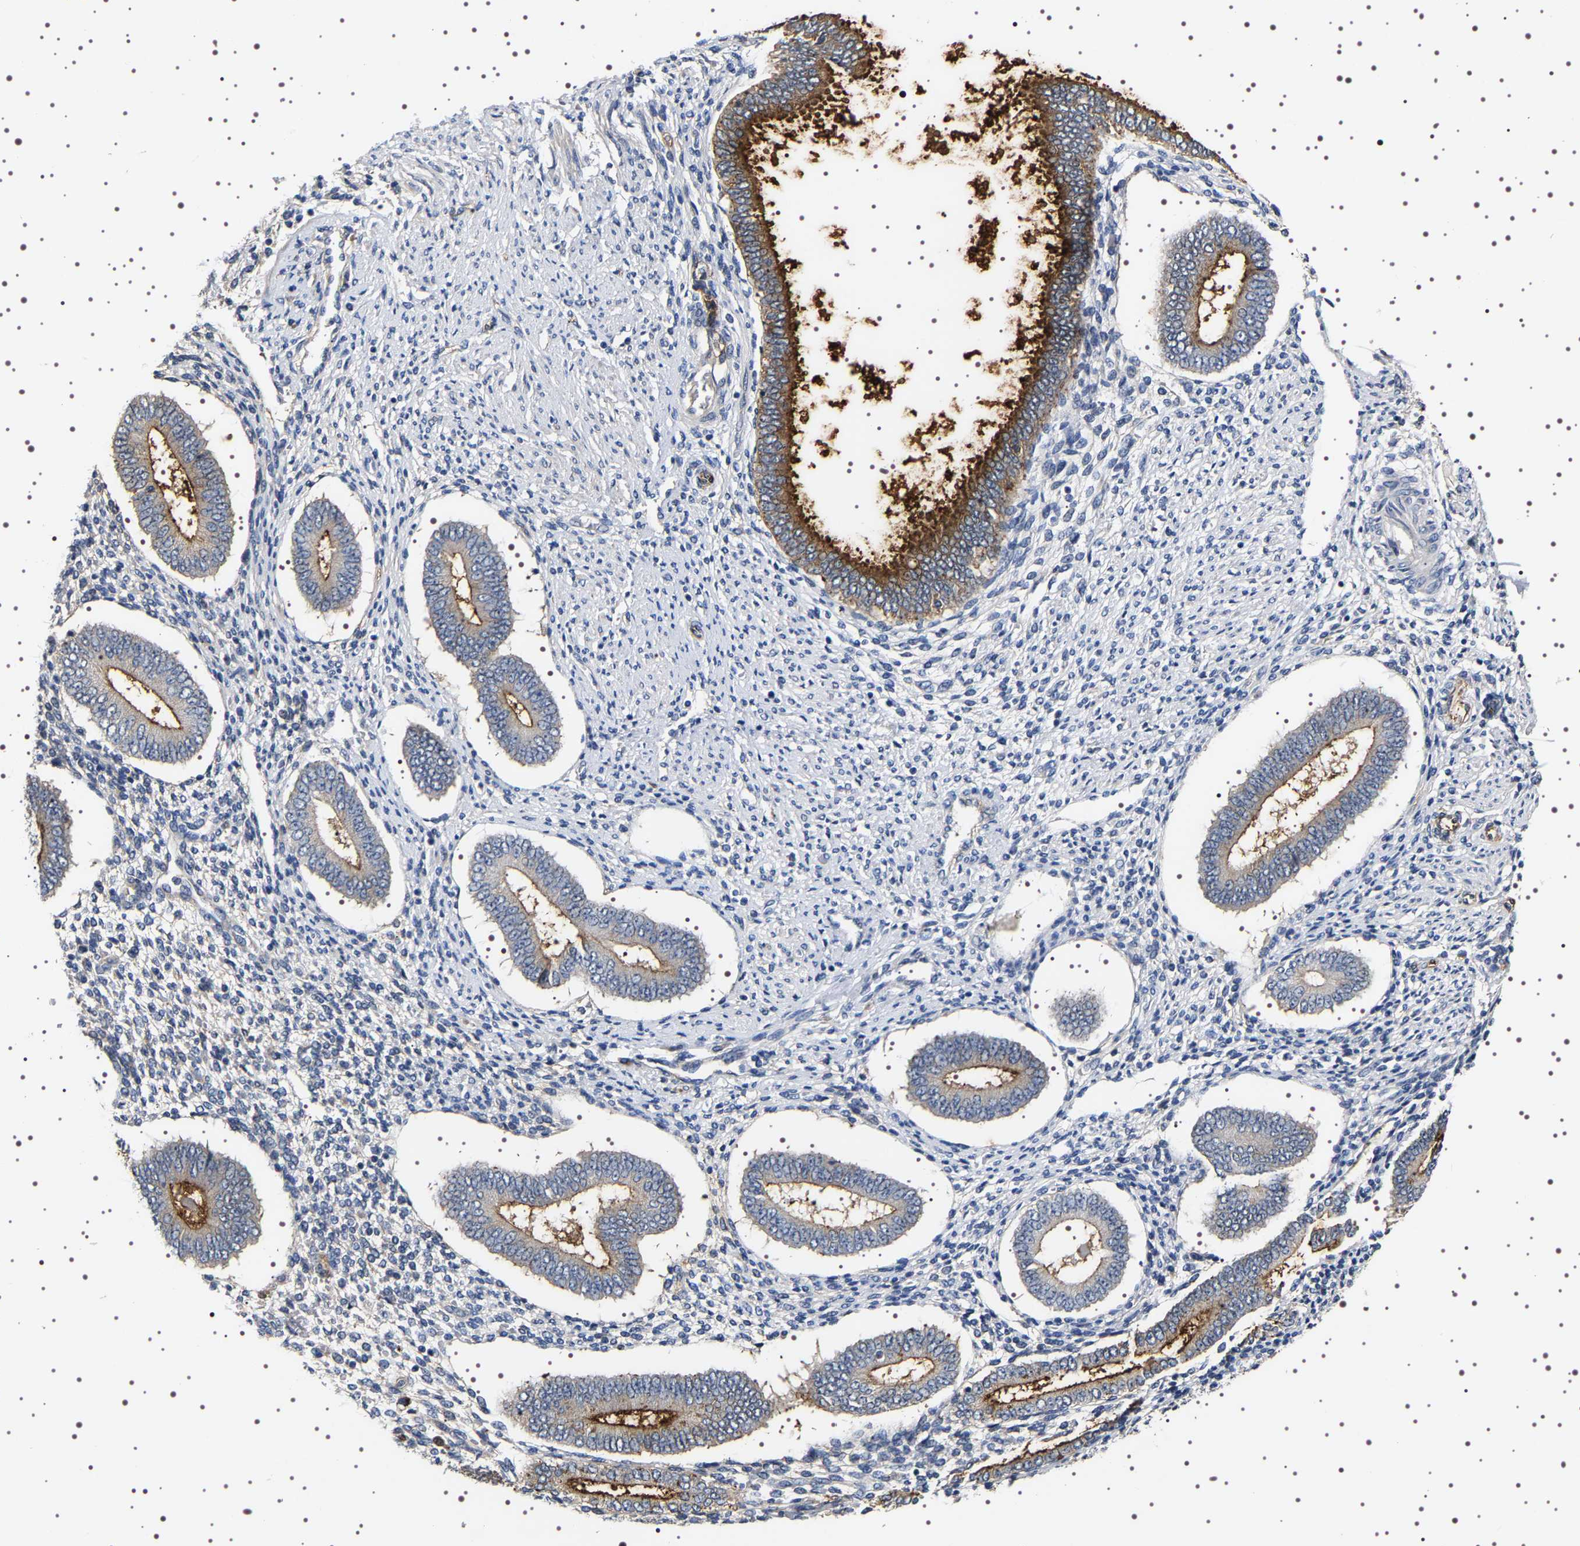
{"staining": {"intensity": "negative", "quantity": "none", "location": "none"}, "tissue": "endometrium", "cell_type": "Cells in endometrial stroma", "image_type": "normal", "snomed": [{"axis": "morphology", "description": "Normal tissue, NOS"}, {"axis": "topography", "description": "Endometrium"}], "caption": "Endometrium was stained to show a protein in brown. There is no significant expression in cells in endometrial stroma. (Stains: DAB (3,3'-diaminobenzidine) immunohistochemistry with hematoxylin counter stain, Microscopy: brightfield microscopy at high magnification).", "gene": "ALPL", "patient": {"sex": "female", "age": 42}}